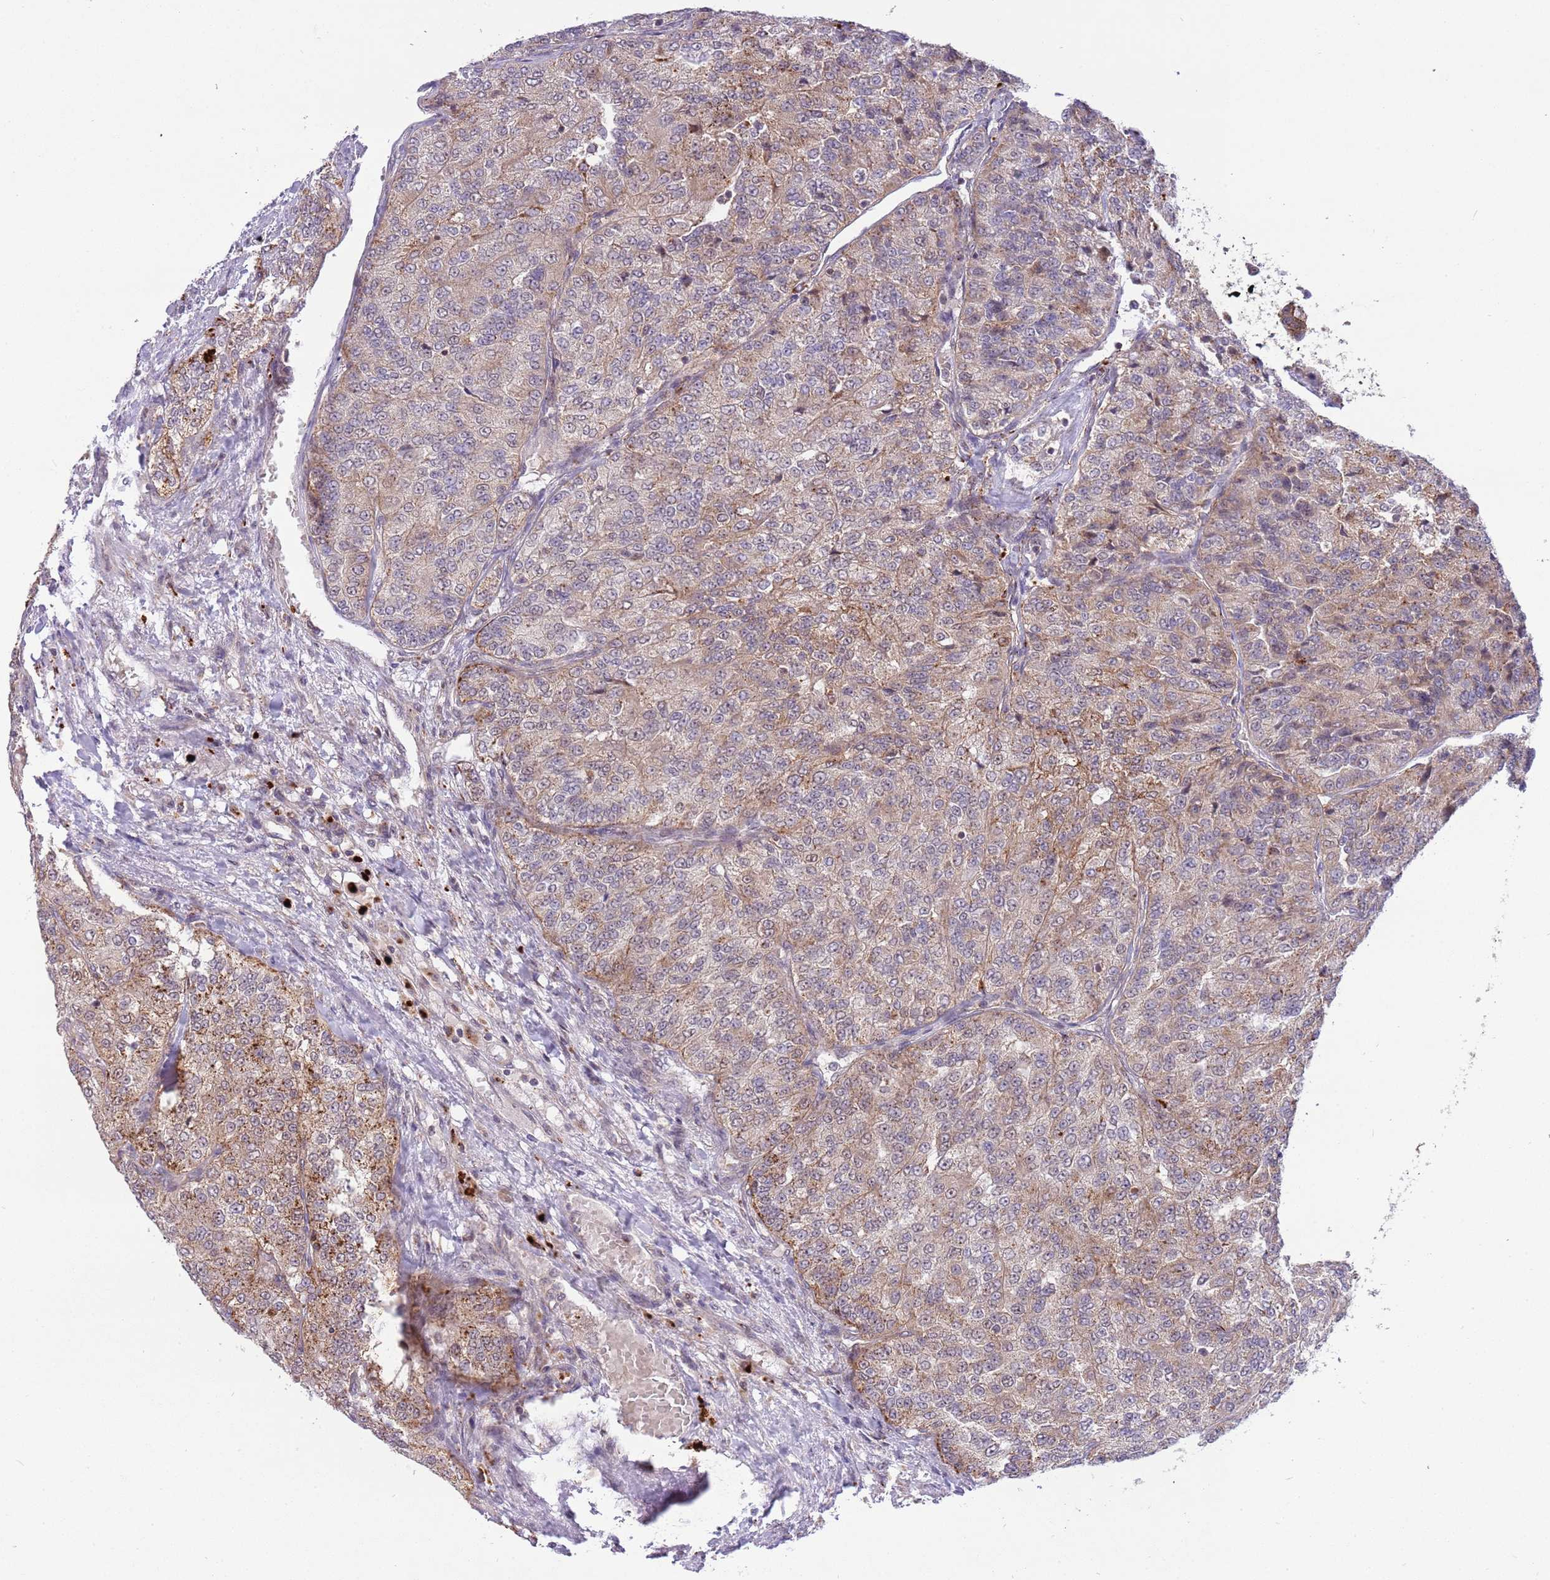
{"staining": {"intensity": "moderate", "quantity": ">75%", "location": "cytoplasmic/membranous"}, "tissue": "renal cancer", "cell_type": "Tumor cells", "image_type": "cancer", "snomed": [{"axis": "morphology", "description": "Adenocarcinoma, NOS"}, {"axis": "topography", "description": "Kidney"}], "caption": "IHC histopathology image of neoplastic tissue: human renal cancer (adenocarcinoma) stained using immunohistochemistry (IHC) reveals medium levels of moderate protein expression localized specifically in the cytoplasmic/membranous of tumor cells, appearing as a cytoplasmic/membranous brown color.", "gene": "TRIM27", "patient": {"sex": "female", "age": 63}}